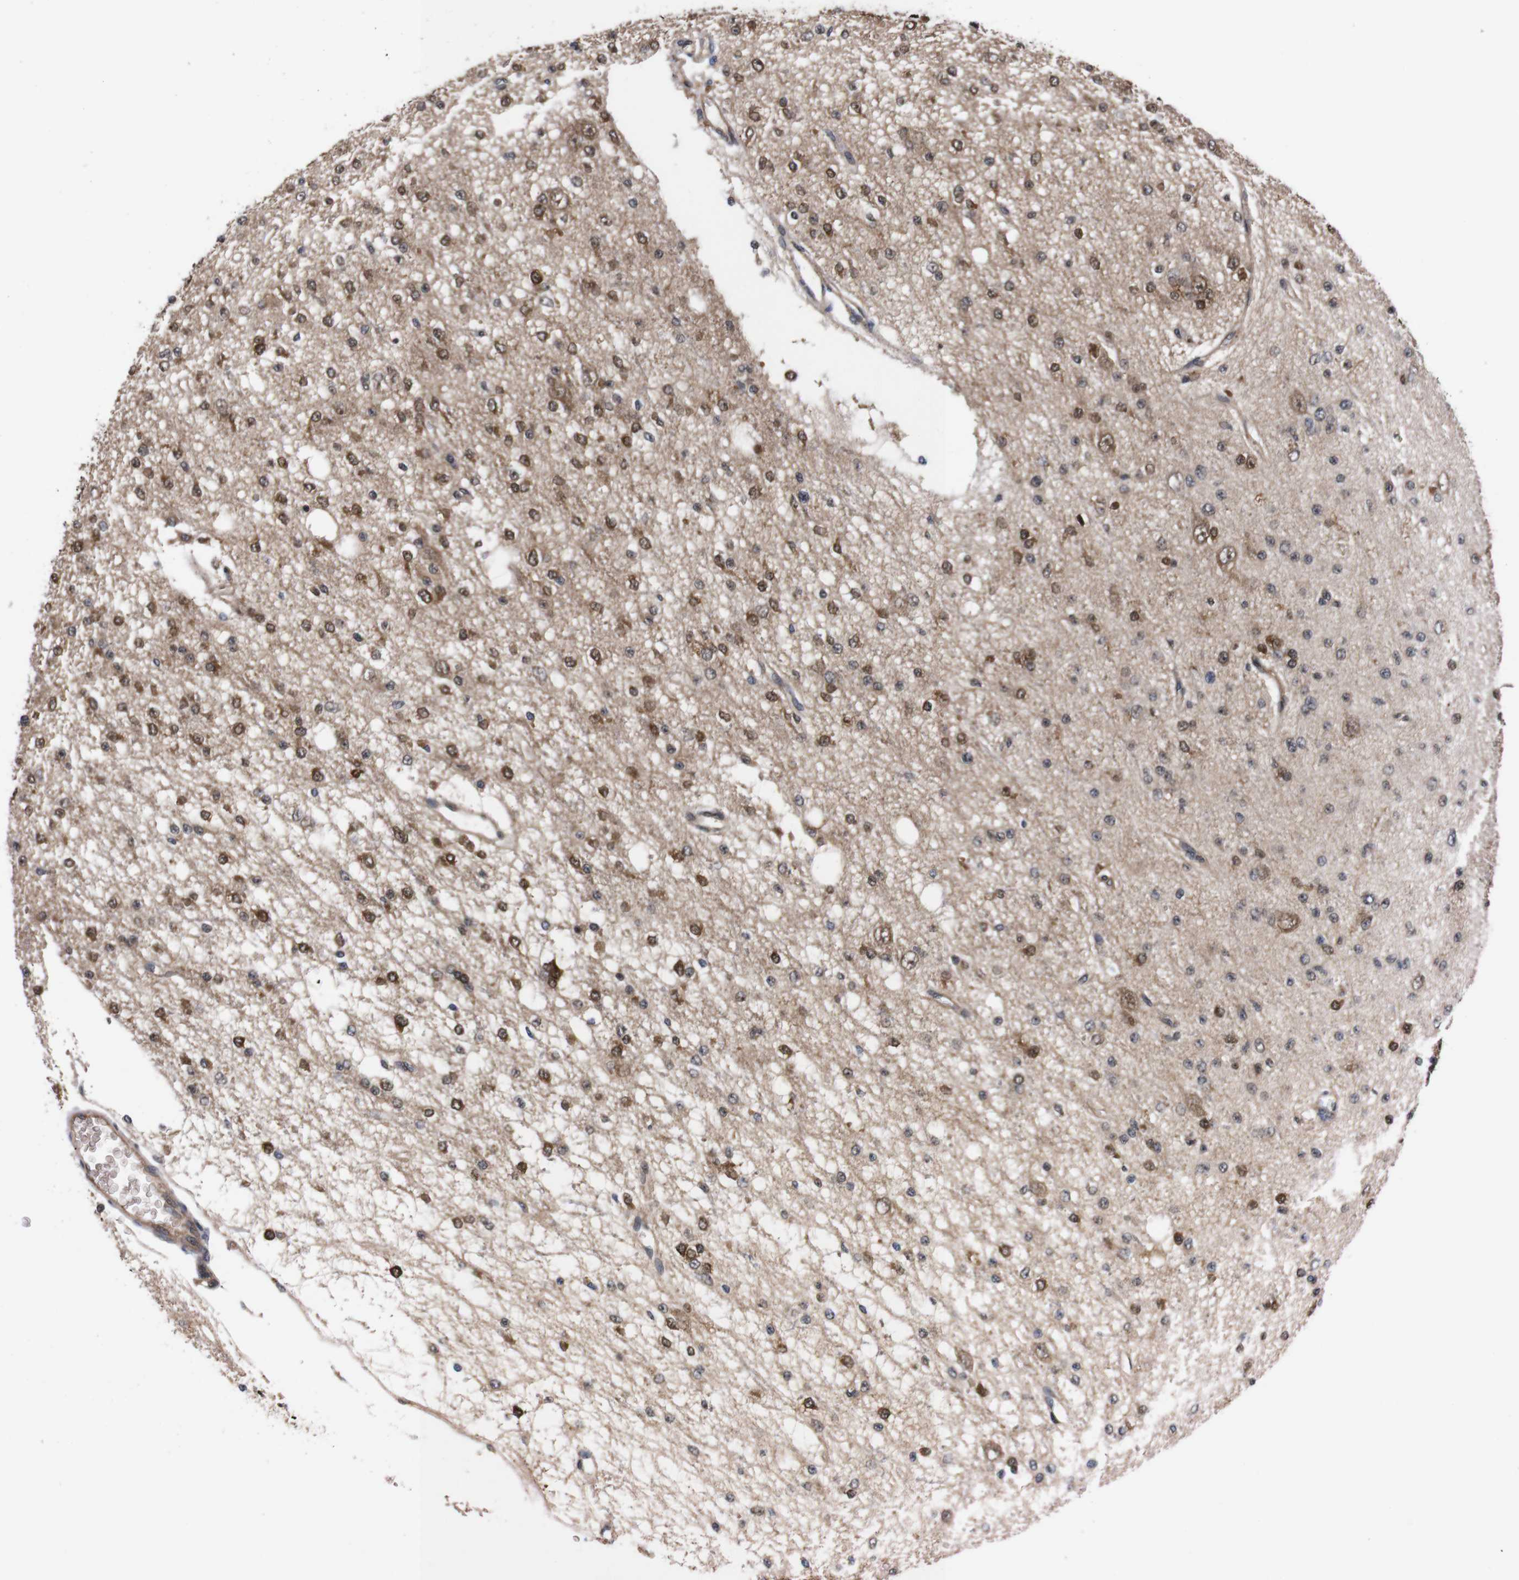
{"staining": {"intensity": "moderate", "quantity": "25%-75%", "location": "nuclear"}, "tissue": "glioma", "cell_type": "Tumor cells", "image_type": "cancer", "snomed": [{"axis": "morphology", "description": "Glioma, malignant, Low grade"}, {"axis": "topography", "description": "Brain"}], "caption": "Immunohistochemical staining of human malignant glioma (low-grade) shows medium levels of moderate nuclear staining in approximately 25%-75% of tumor cells. The staining was performed using DAB (3,3'-diaminobenzidine) to visualize the protein expression in brown, while the nuclei were stained in blue with hematoxylin (Magnification: 20x).", "gene": "UBQLN2", "patient": {"sex": "male", "age": 38}}